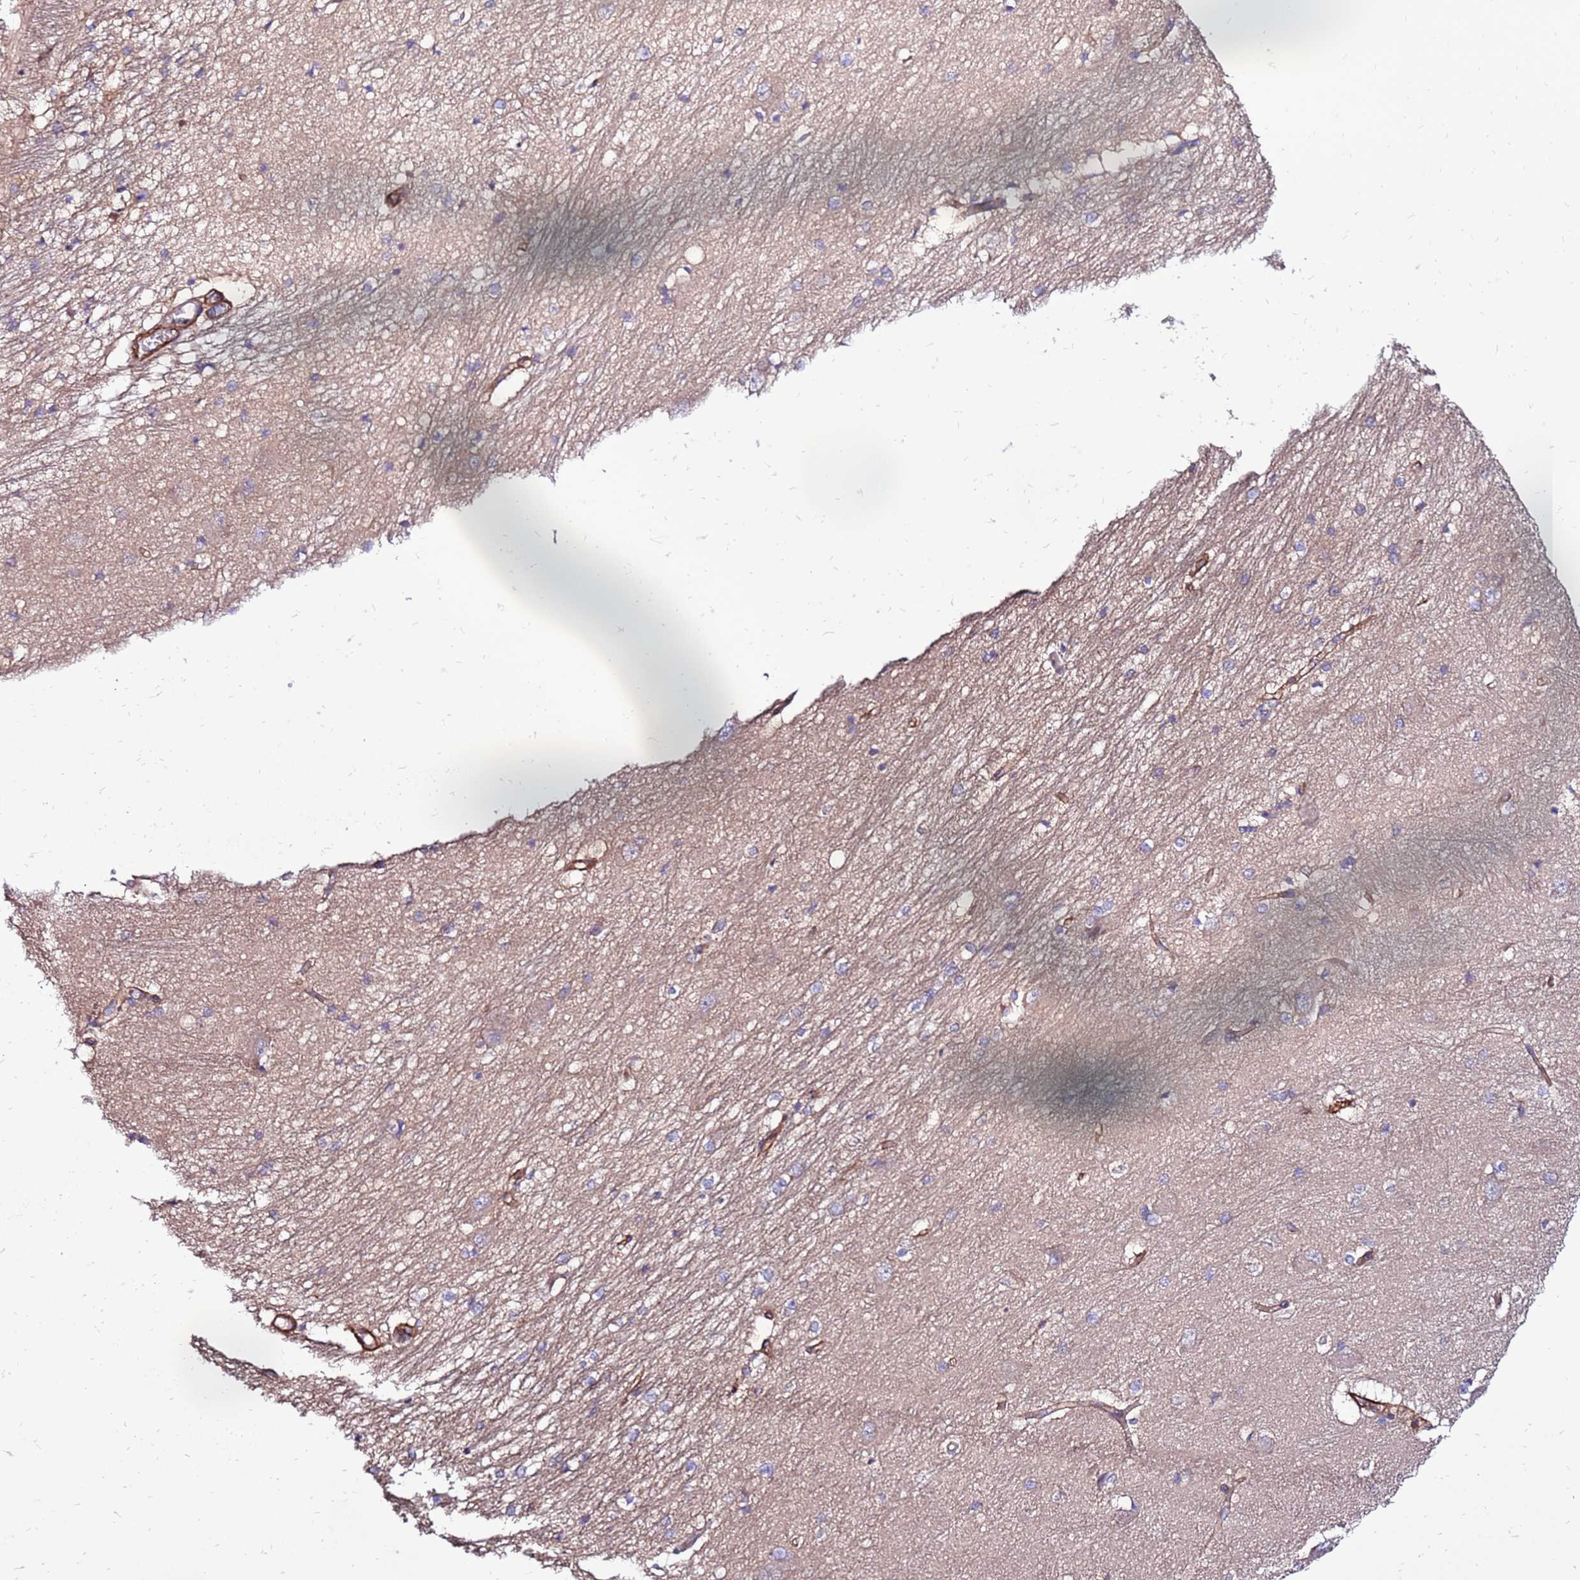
{"staining": {"intensity": "negative", "quantity": "none", "location": "none"}, "tissue": "caudate", "cell_type": "Glial cells", "image_type": "normal", "snomed": [{"axis": "morphology", "description": "Normal tissue, NOS"}, {"axis": "topography", "description": "Lateral ventricle wall"}], "caption": "This is a micrograph of immunohistochemistry staining of normal caudate, which shows no staining in glial cells.", "gene": "EI24", "patient": {"sex": "male", "age": 37}}